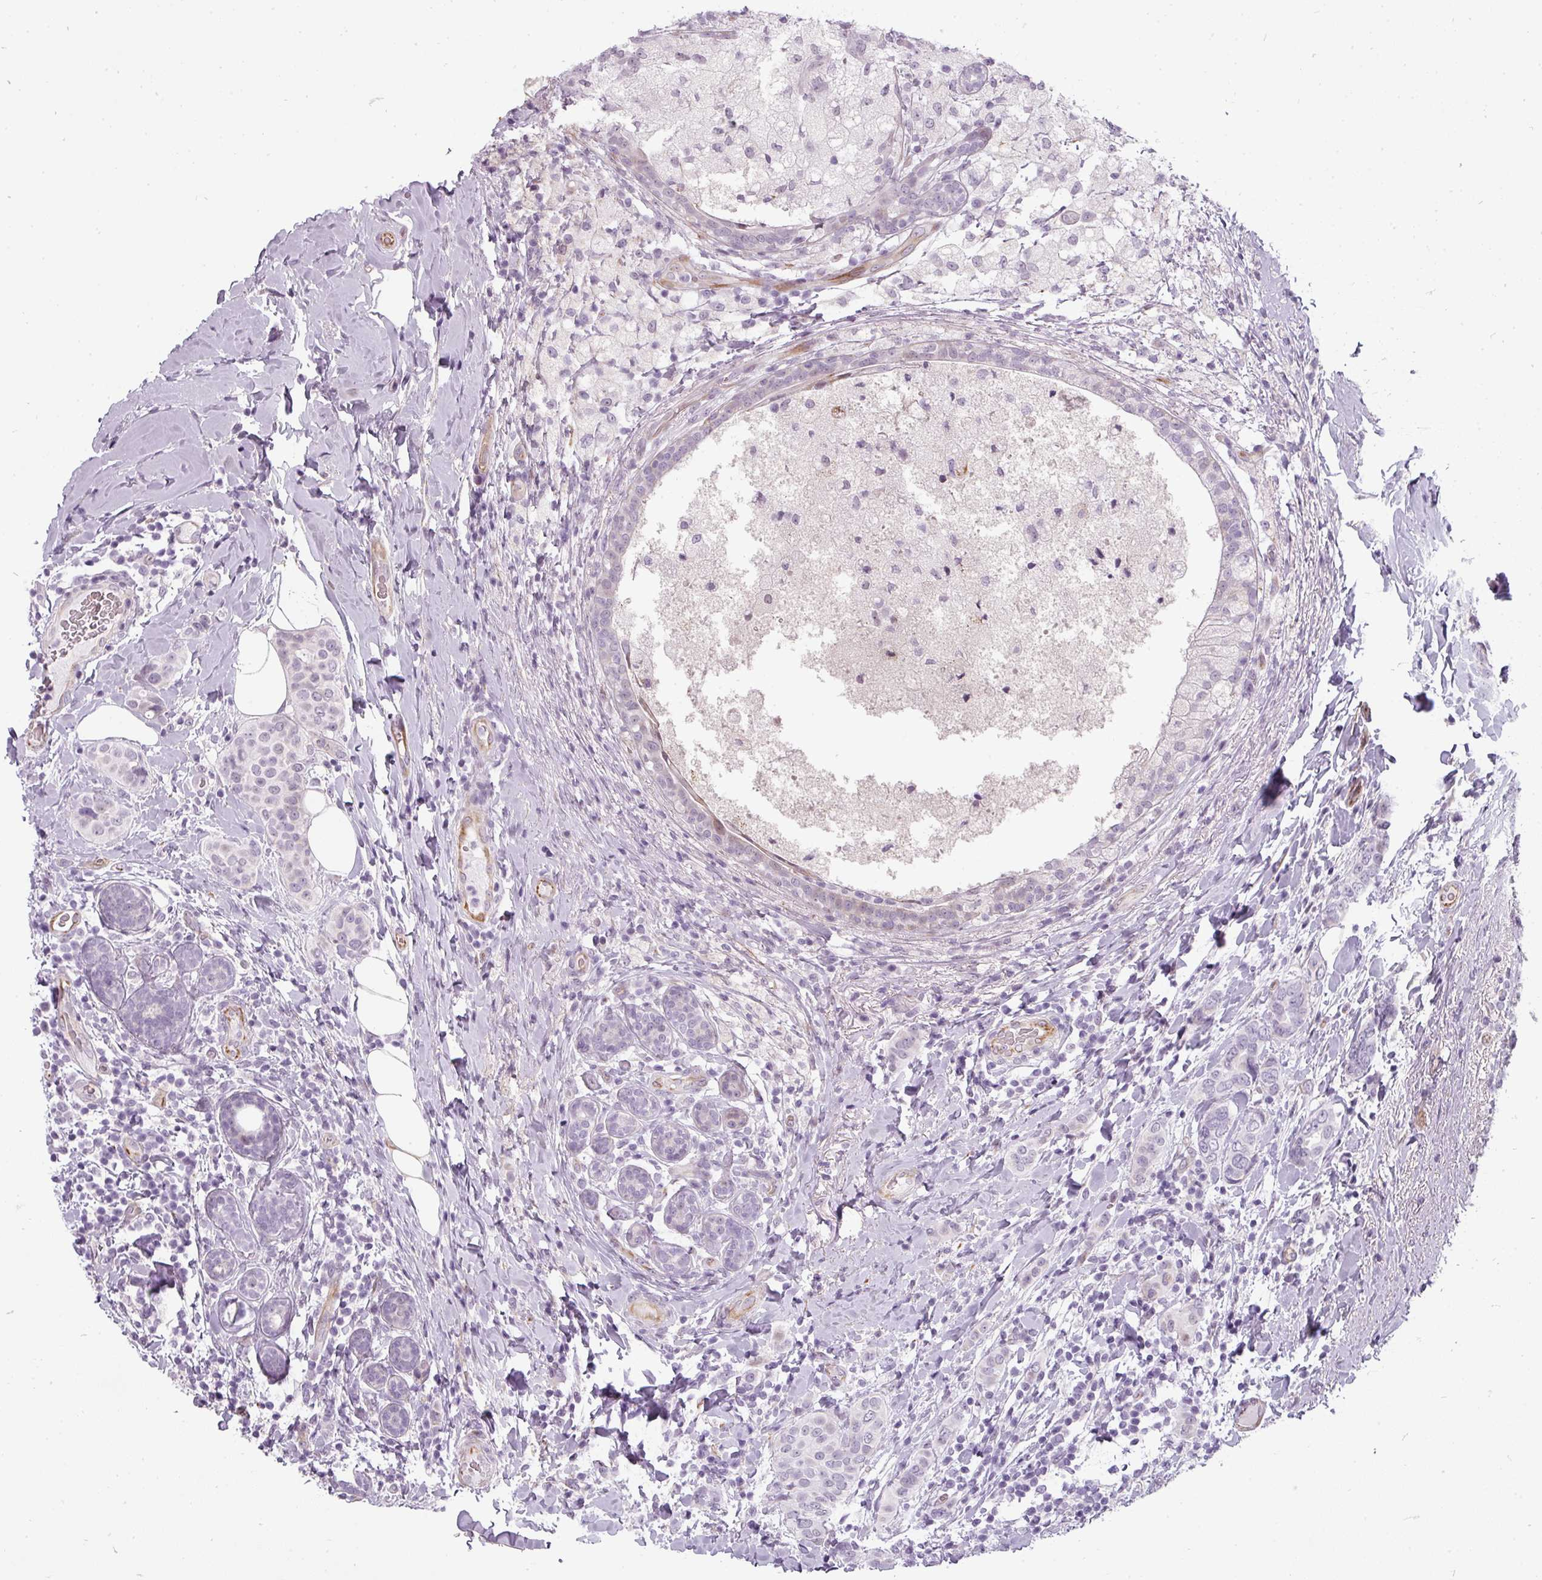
{"staining": {"intensity": "negative", "quantity": "none", "location": "none"}, "tissue": "breast cancer", "cell_type": "Tumor cells", "image_type": "cancer", "snomed": [{"axis": "morphology", "description": "Lobular carcinoma"}, {"axis": "topography", "description": "Breast"}], "caption": "IHC of lobular carcinoma (breast) demonstrates no positivity in tumor cells.", "gene": "CHRDL1", "patient": {"sex": "female", "age": 51}}